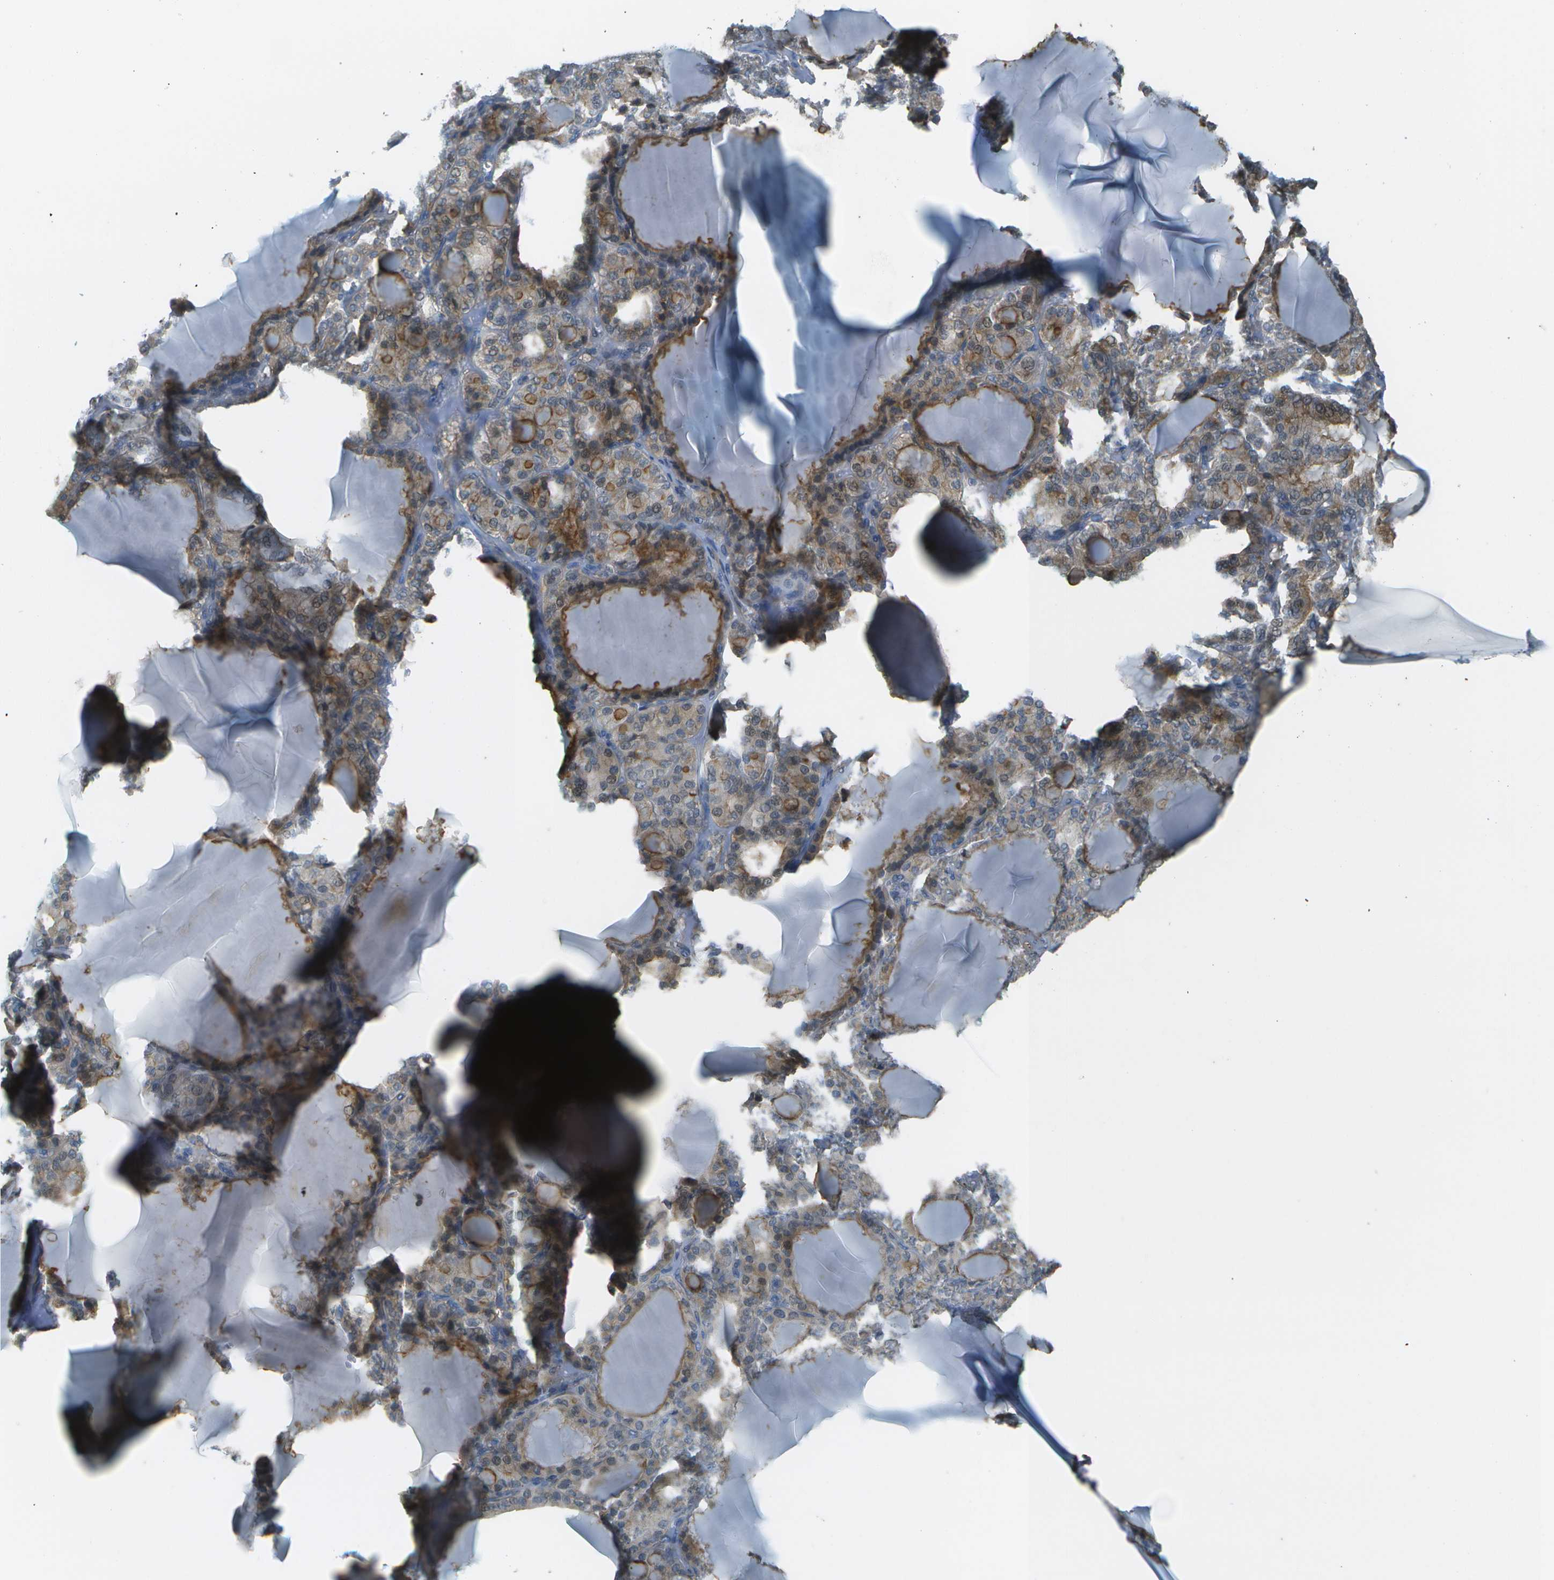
{"staining": {"intensity": "moderate", "quantity": ">75%", "location": "cytoplasmic/membranous"}, "tissue": "thyroid gland", "cell_type": "Glandular cells", "image_type": "normal", "snomed": [{"axis": "morphology", "description": "Normal tissue, NOS"}, {"axis": "topography", "description": "Thyroid gland"}], "caption": "High-magnification brightfield microscopy of unremarkable thyroid gland stained with DAB (3,3'-diaminobenzidine) (brown) and counterstained with hematoxylin (blue). glandular cells exhibit moderate cytoplasmic/membranous expression is appreciated in about>75% of cells. The staining is performed using DAB brown chromogen to label protein expression. The nuclei are counter-stained blue using hematoxylin.", "gene": "LRRC66", "patient": {"sex": "female", "age": 28}}